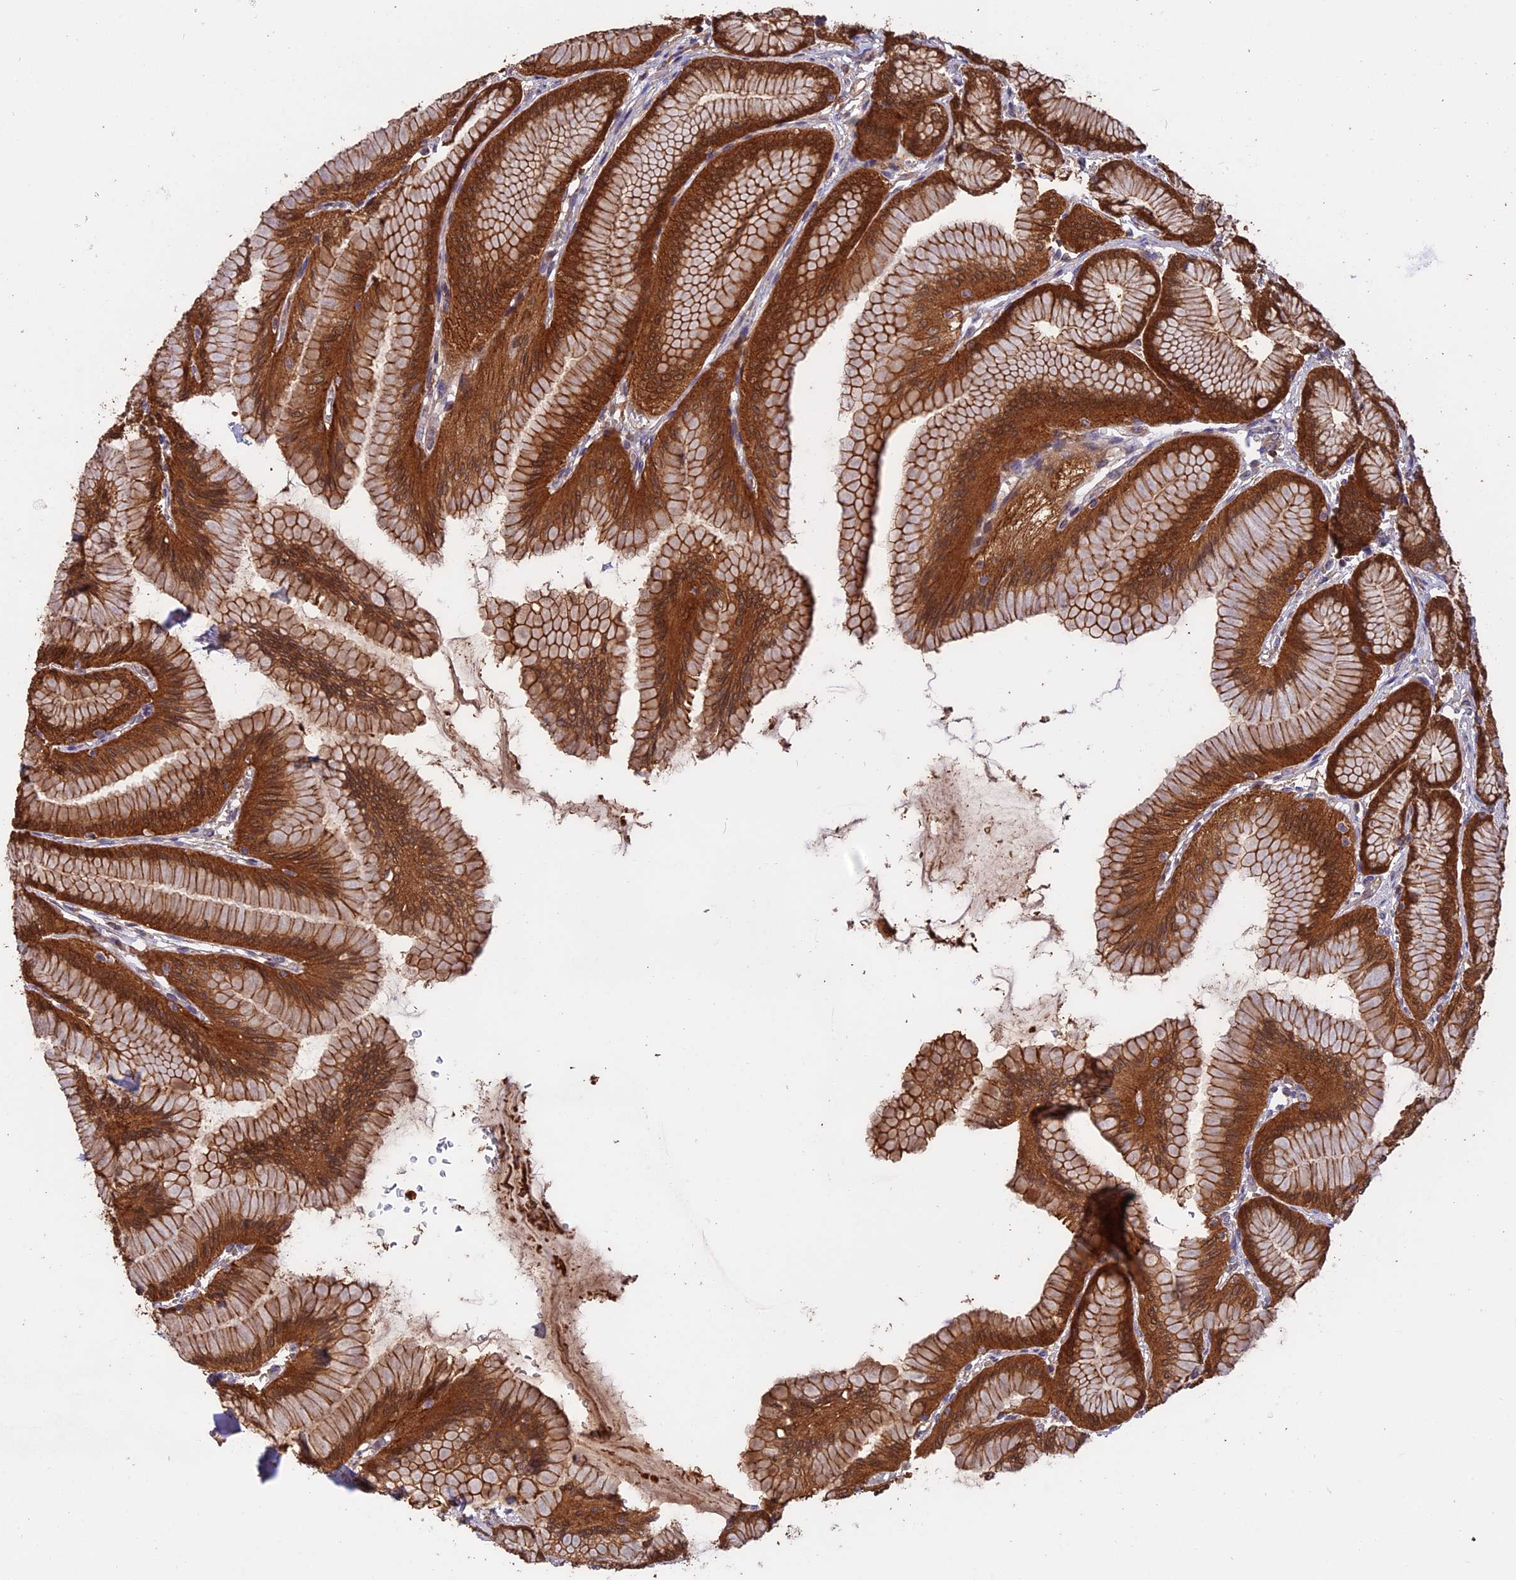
{"staining": {"intensity": "strong", "quantity": "25%-75%", "location": "cytoplasmic/membranous,nuclear"}, "tissue": "stomach", "cell_type": "Glandular cells", "image_type": "normal", "snomed": [{"axis": "morphology", "description": "Normal tissue, NOS"}, {"axis": "morphology", "description": "Adenocarcinoma, NOS"}, {"axis": "morphology", "description": "Adenocarcinoma, High grade"}, {"axis": "topography", "description": "Stomach, upper"}, {"axis": "topography", "description": "Stomach"}], "caption": "IHC image of benign stomach stained for a protein (brown), which reveals high levels of strong cytoplasmic/membranous,nuclear expression in approximately 25%-75% of glandular cells.", "gene": "RASAL1", "patient": {"sex": "female", "age": 65}}